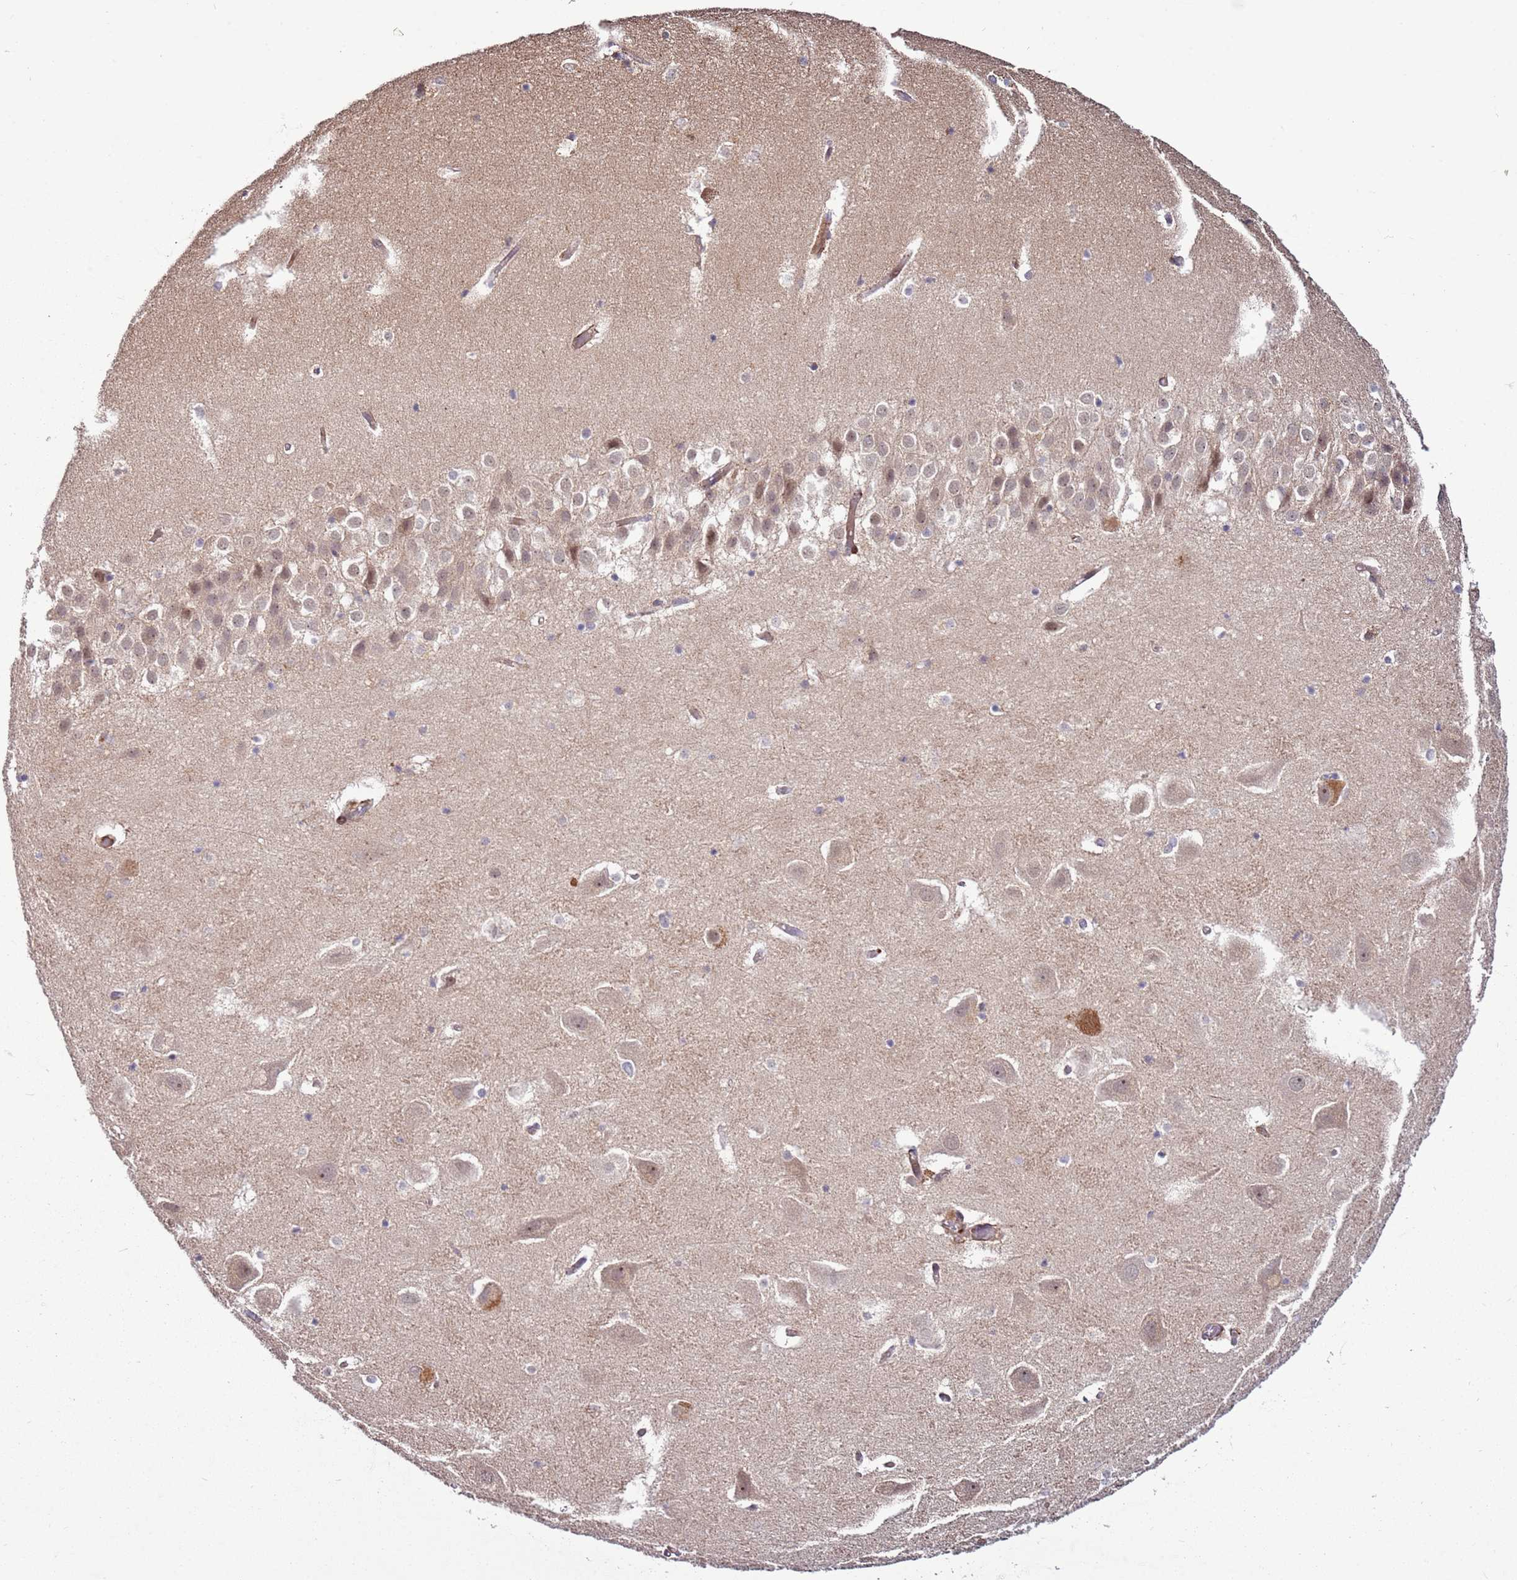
{"staining": {"intensity": "weak", "quantity": "<25%", "location": "cytoplasmic/membranous"}, "tissue": "hippocampus", "cell_type": "Glial cells", "image_type": "normal", "snomed": [{"axis": "morphology", "description": "Normal tissue, NOS"}, {"axis": "topography", "description": "Hippocampus"}], "caption": "This is a photomicrograph of immunohistochemistry staining of benign hippocampus, which shows no positivity in glial cells. (DAB (3,3'-diaminobenzidine) immunohistochemistry (IHC) visualized using brightfield microscopy, high magnification).", "gene": "RHBDL1", "patient": {"sex": "female", "age": 52}}